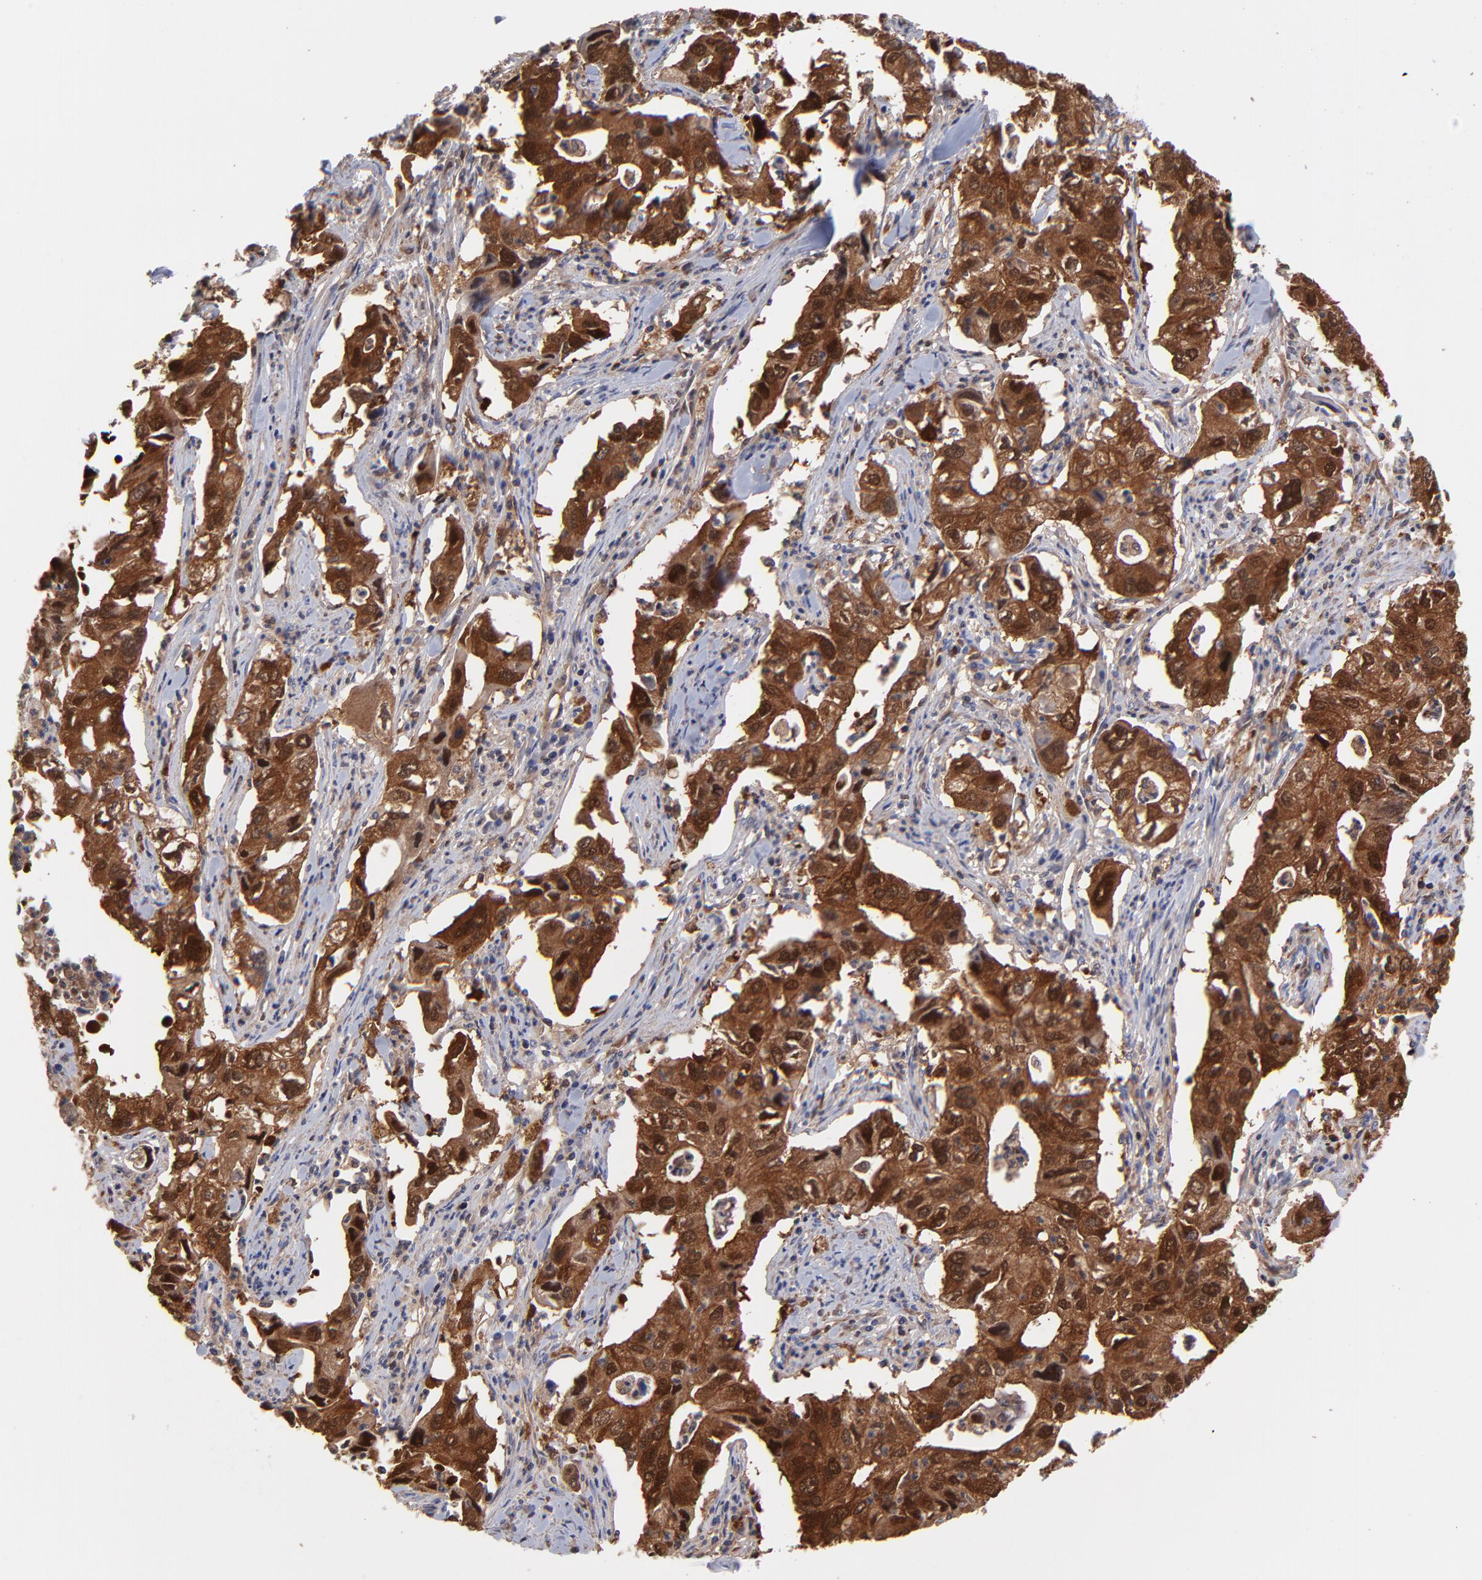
{"staining": {"intensity": "strong", "quantity": ">75%", "location": "cytoplasmic/membranous,nuclear"}, "tissue": "lung cancer", "cell_type": "Tumor cells", "image_type": "cancer", "snomed": [{"axis": "morphology", "description": "Adenocarcinoma, NOS"}, {"axis": "topography", "description": "Lung"}], "caption": "A brown stain labels strong cytoplasmic/membranous and nuclear expression of a protein in lung cancer (adenocarcinoma) tumor cells.", "gene": "DCTPP1", "patient": {"sex": "male", "age": 48}}